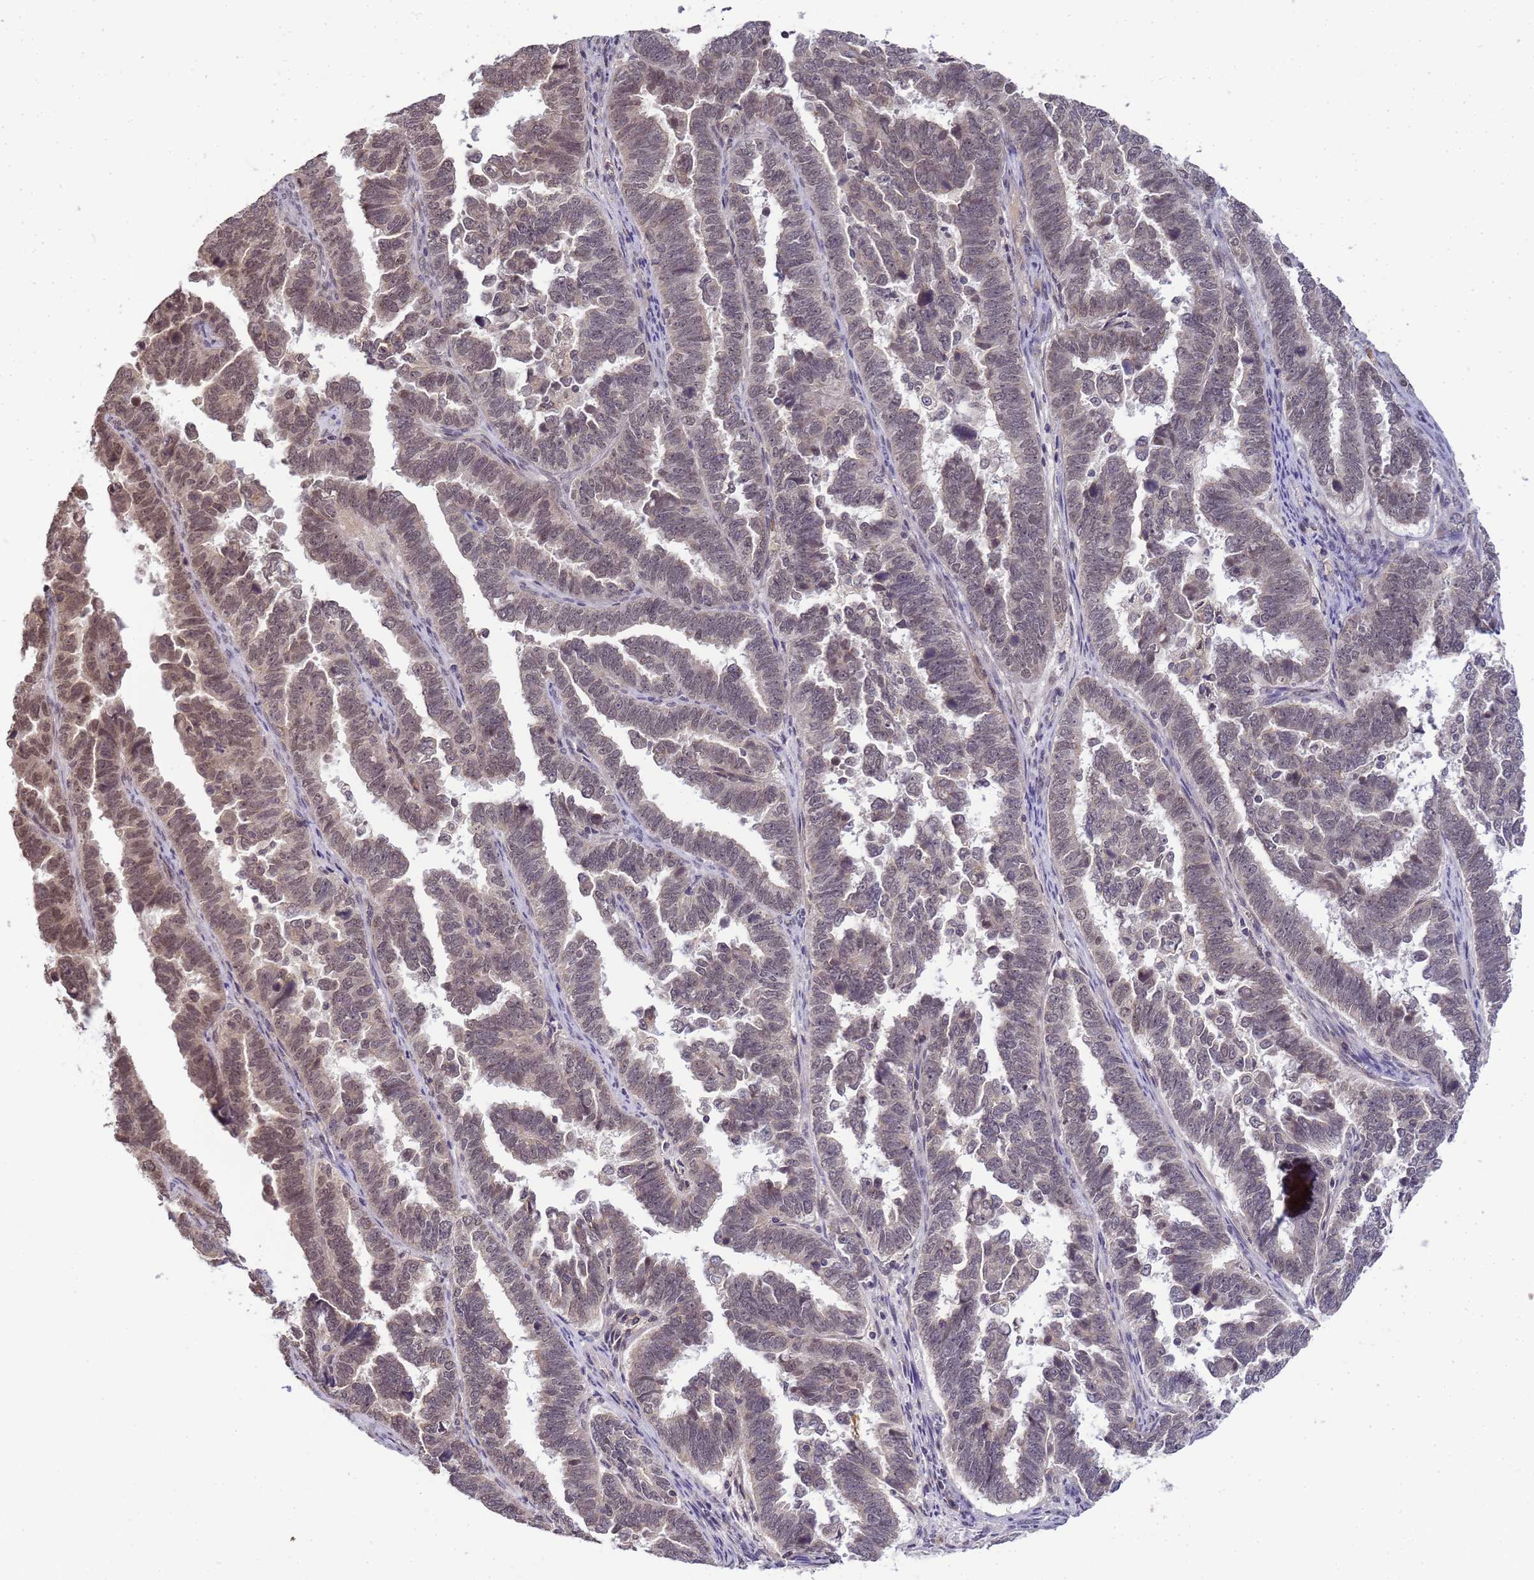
{"staining": {"intensity": "weak", "quantity": "25%-75%", "location": "nuclear"}, "tissue": "endometrial cancer", "cell_type": "Tumor cells", "image_type": "cancer", "snomed": [{"axis": "morphology", "description": "Adenocarcinoma, NOS"}, {"axis": "topography", "description": "Endometrium"}], "caption": "A micrograph of human adenocarcinoma (endometrial) stained for a protein demonstrates weak nuclear brown staining in tumor cells.", "gene": "MYL7", "patient": {"sex": "female", "age": 75}}